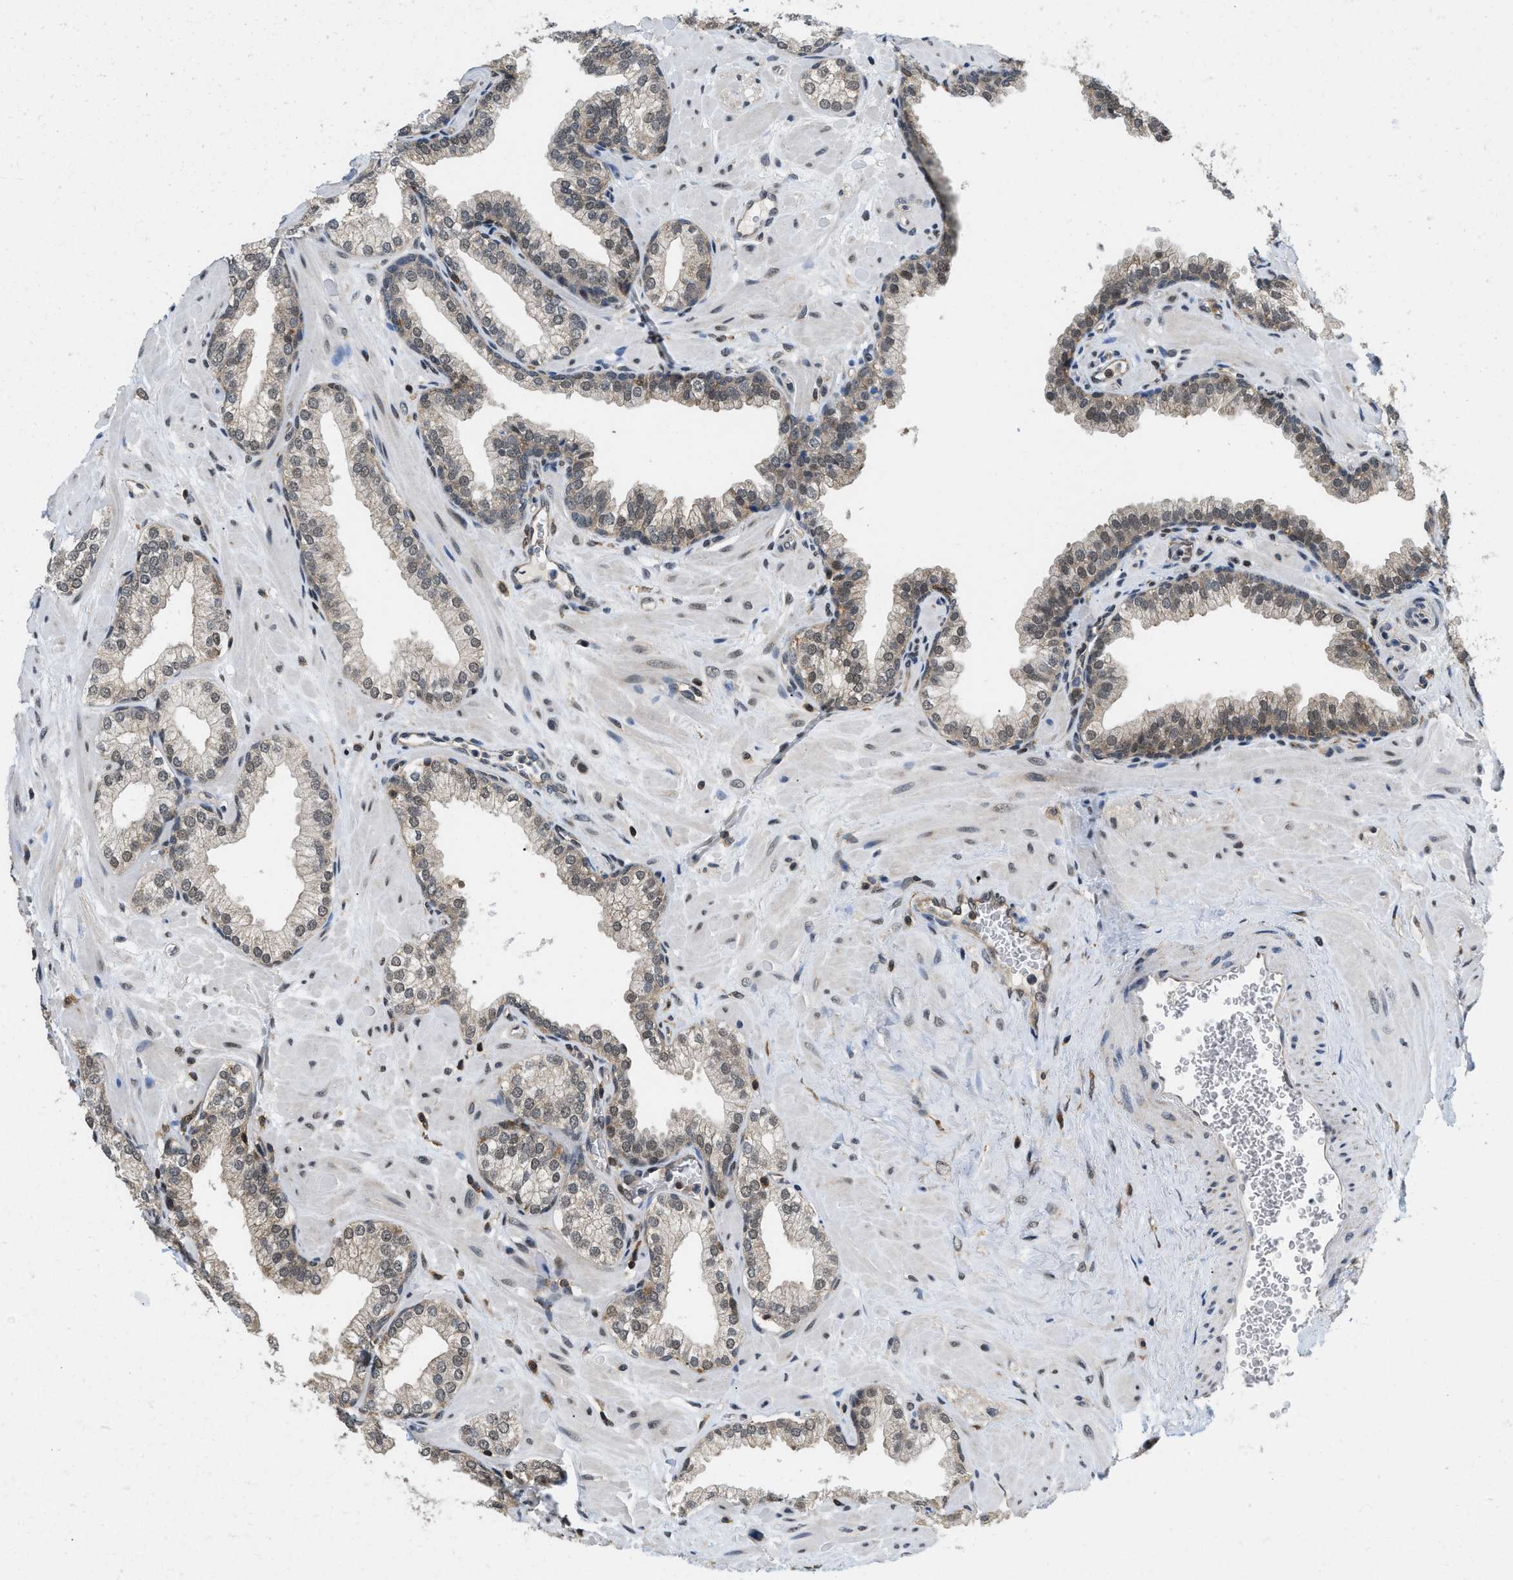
{"staining": {"intensity": "weak", "quantity": "25%-75%", "location": "cytoplasmic/membranous,nuclear"}, "tissue": "prostate", "cell_type": "Glandular cells", "image_type": "normal", "snomed": [{"axis": "morphology", "description": "Normal tissue, NOS"}, {"axis": "morphology", "description": "Urothelial carcinoma, Low grade"}, {"axis": "topography", "description": "Urinary bladder"}, {"axis": "topography", "description": "Prostate"}], "caption": "IHC photomicrograph of normal human prostate stained for a protein (brown), which displays low levels of weak cytoplasmic/membranous,nuclear staining in approximately 25%-75% of glandular cells.", "gene": "ATF7IP", "patient": {"sex": "male", "age": 60}}